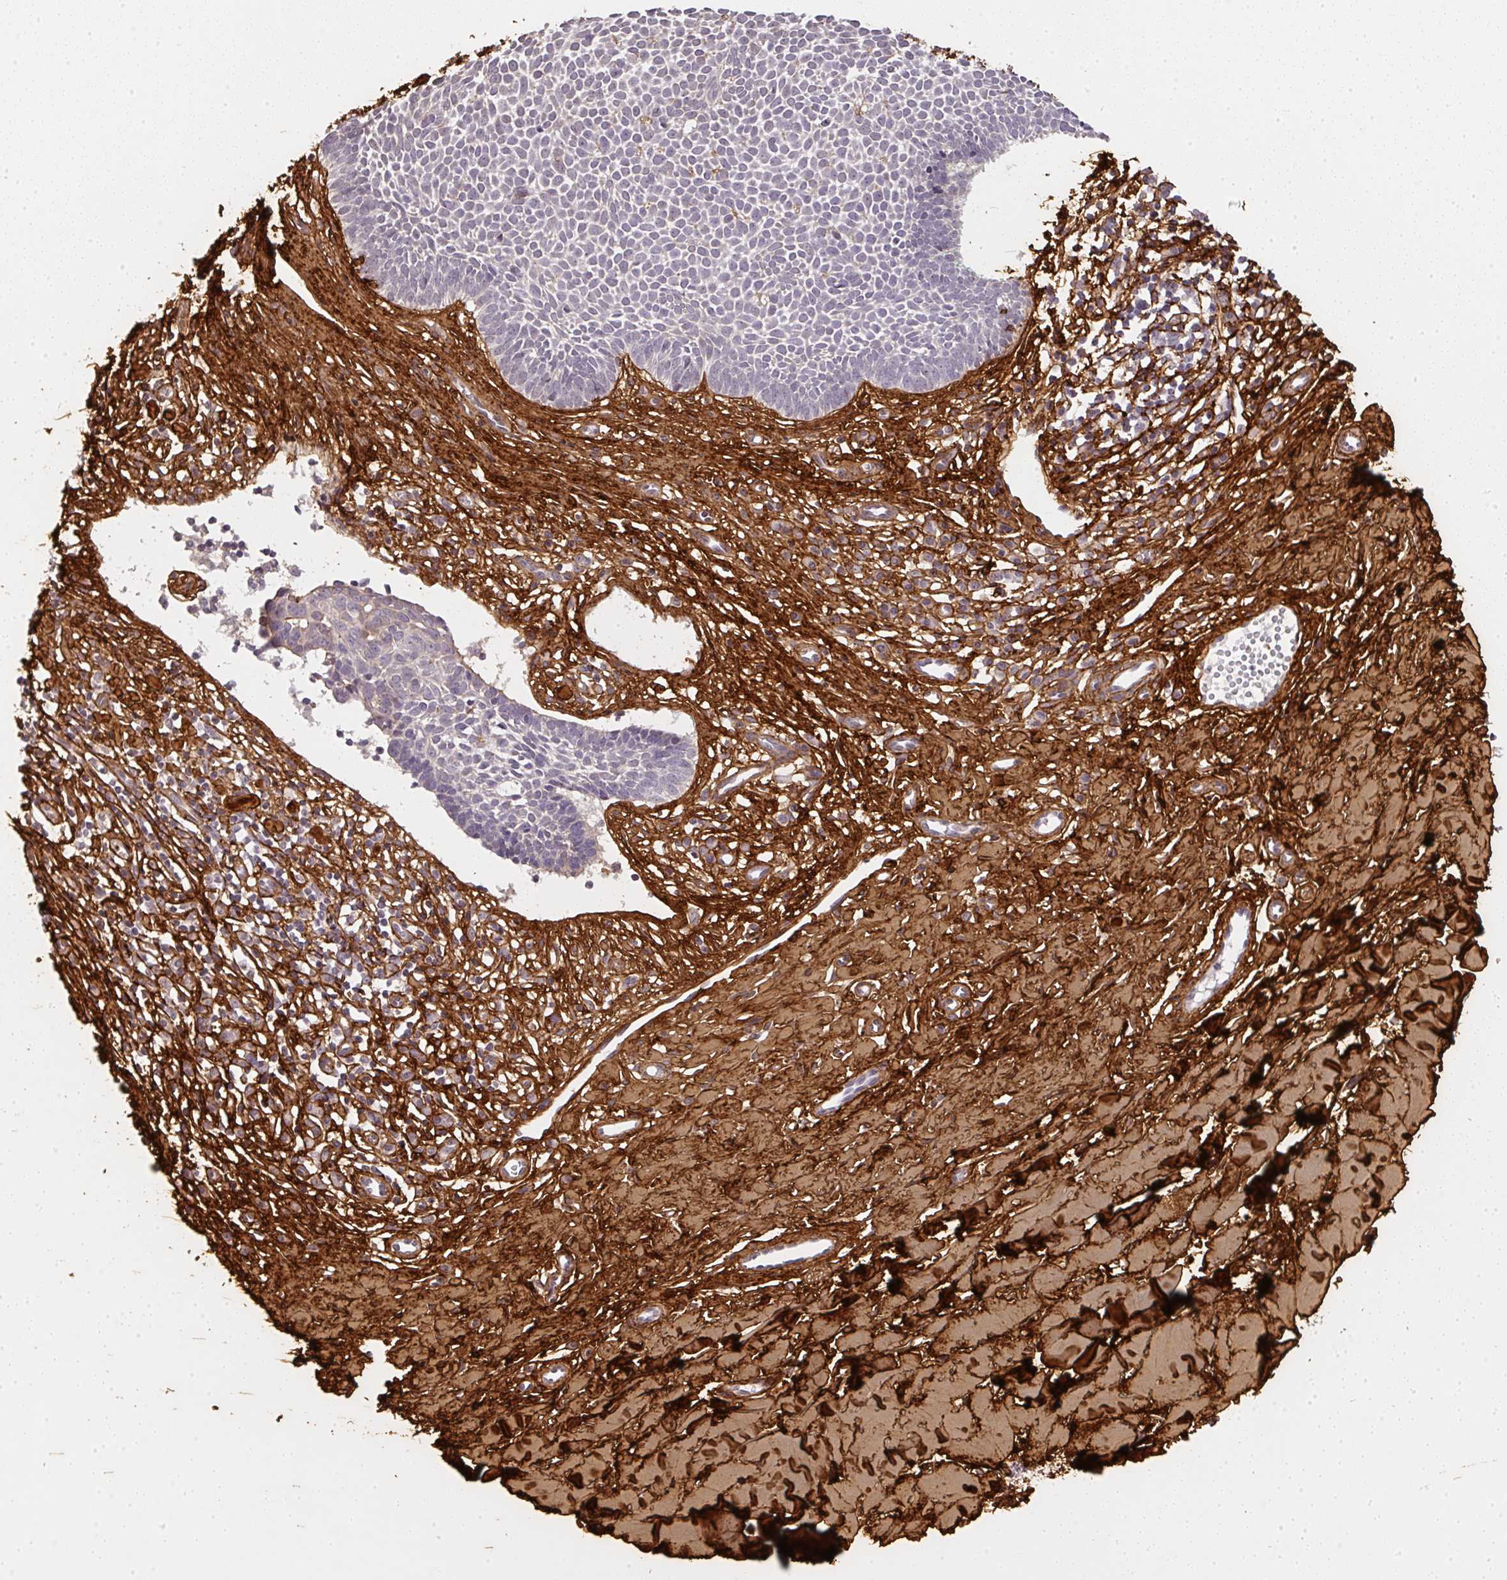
{"staining": {"intensity": "negative", "quantity": "none", "location": "none"}, "tissue": "skin cancer", "cell_type": "Tumor cells", "image_type": "cancer", "snomed": [{"axis": "morphology", "description": "Basal cell carcinoma"}, {"axis": "topography", "description": "Skin"}], "caption": "DAB (3,3'-diaminobenzidine) immunohistochemical staining of basal cell carcinoma (skin) reveals no significant staining in tumor cells. (Brightfield microscopy of DAB (3,3'-diaminobenzidine) immunohistochemistry (IHC) at high magnification).", "gene": "COL3A1", "patient": {"sex": "male", "age": 49}}